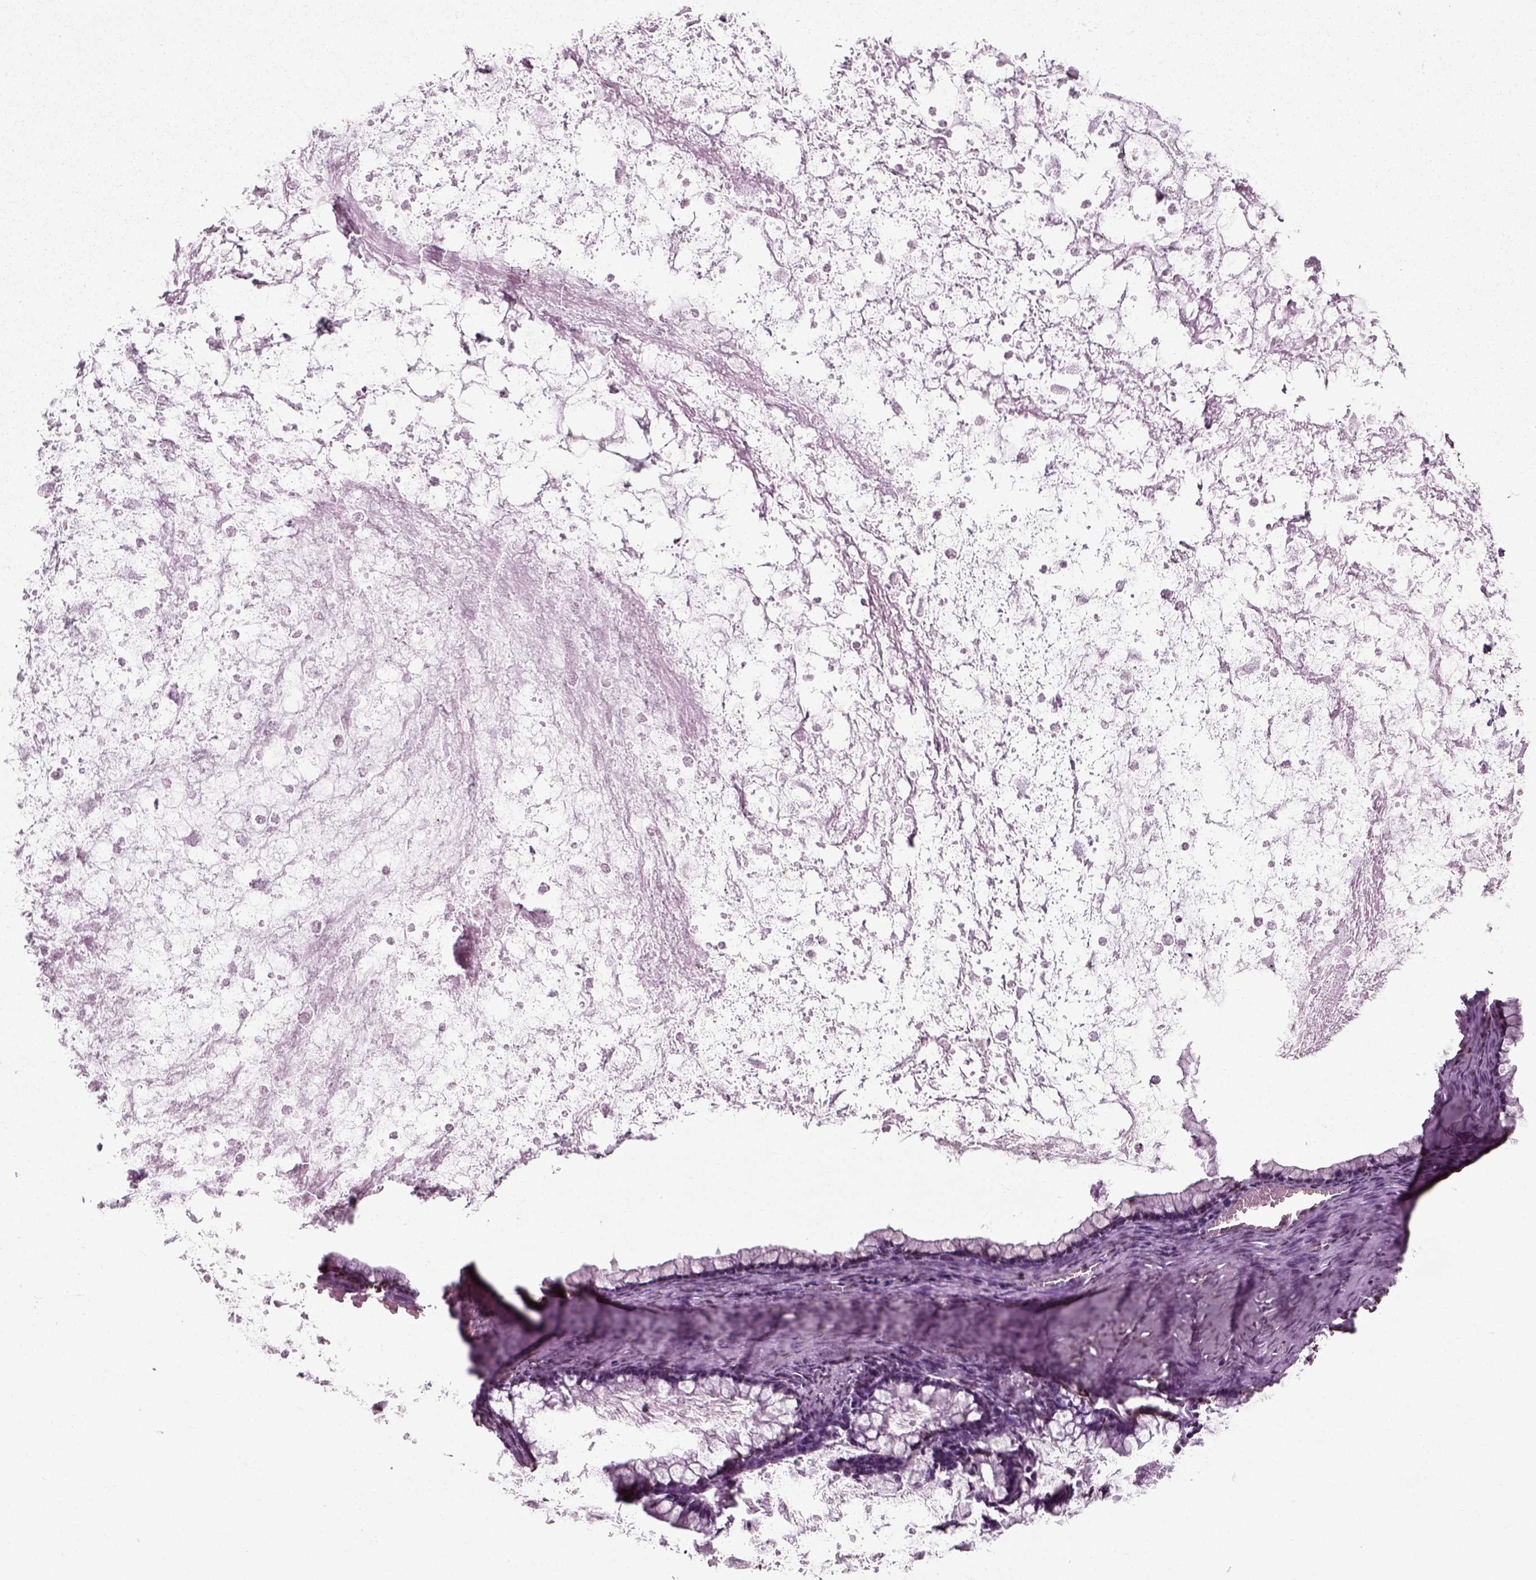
{"staining": {"intensity": "strong", "quantity": "25%-75%", "location": "nuclear"}, "tissue": "ovarian cancer", "cell_type": "Tumor cells", "image_type": "cancer", "snomed": [{"axis": "morphology", "description": "Cystadenocarcinoma, mucinous, NOS"}, {"axis": "topography", "description": "Ovary"}], "caption": "DAB (3,3'-diaminobenzidine) immunohistochemical staining of mucinous cystadenocarcinoma (ovarian) exhibits strong nuclear protein staining in about 25%-75% of tumor cells.", "gene": "POLR1H", "patient": {"sex": "female", "age": 67}}